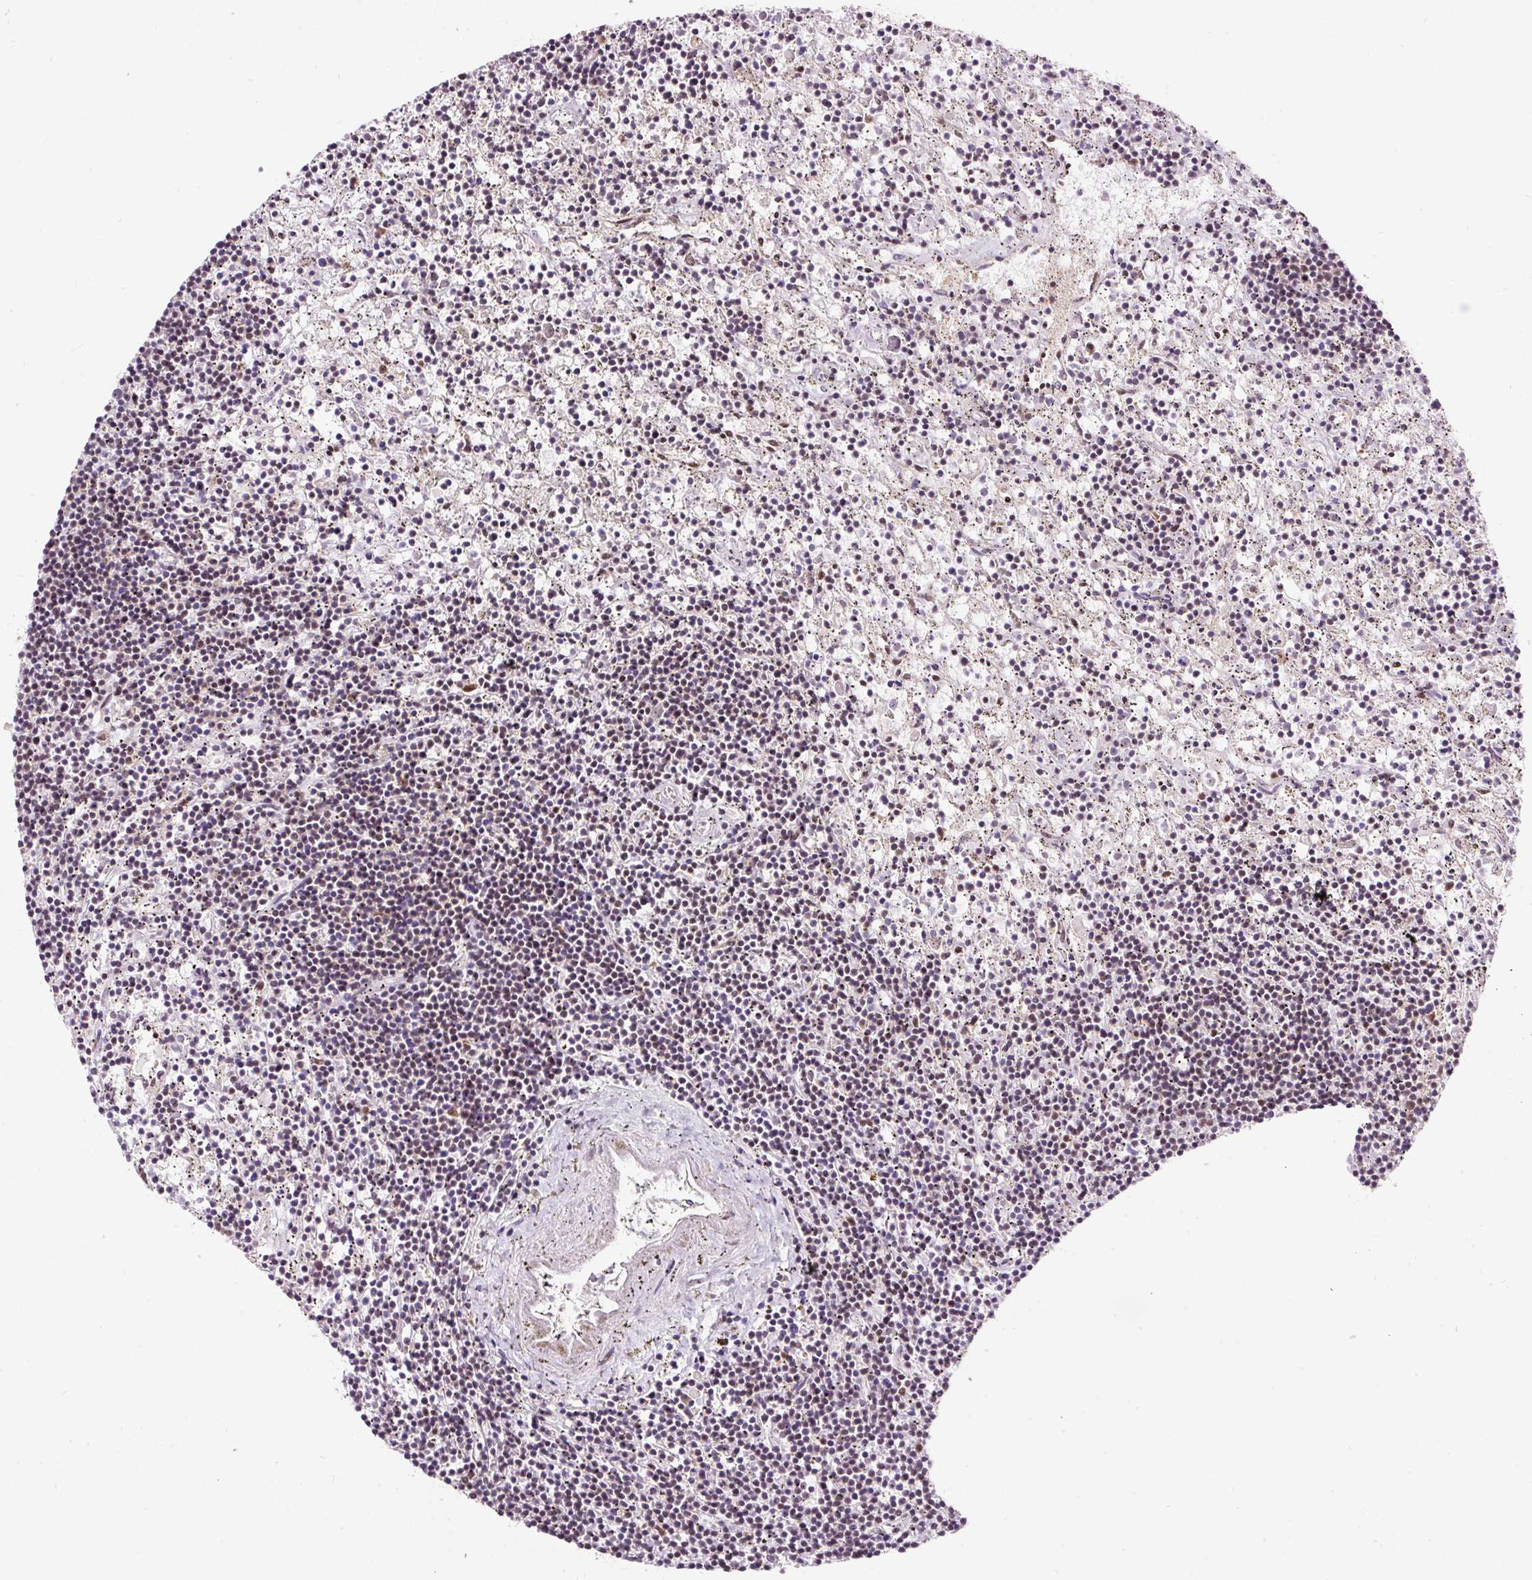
{"staining": {"intensity": "negative", "quantity": "none", "location": "none"}, "tissue": "lymphoma", "cell_type": "Tumor cells", "image_type": "cancer", "snomed": [{"axis": "morphology", "description": "Malignant lymphoma, non-Hodgkin's type, Low grade"}, {"axis": "topography", "description": "Spleen"}], "caption": "Human lymphoma stained for a protein using immunohistochemistry (IHC) demonstrates no expression in tumor cells.", "gene": "HNRNPC", "patient": {"sex": "male", "age": 76}}